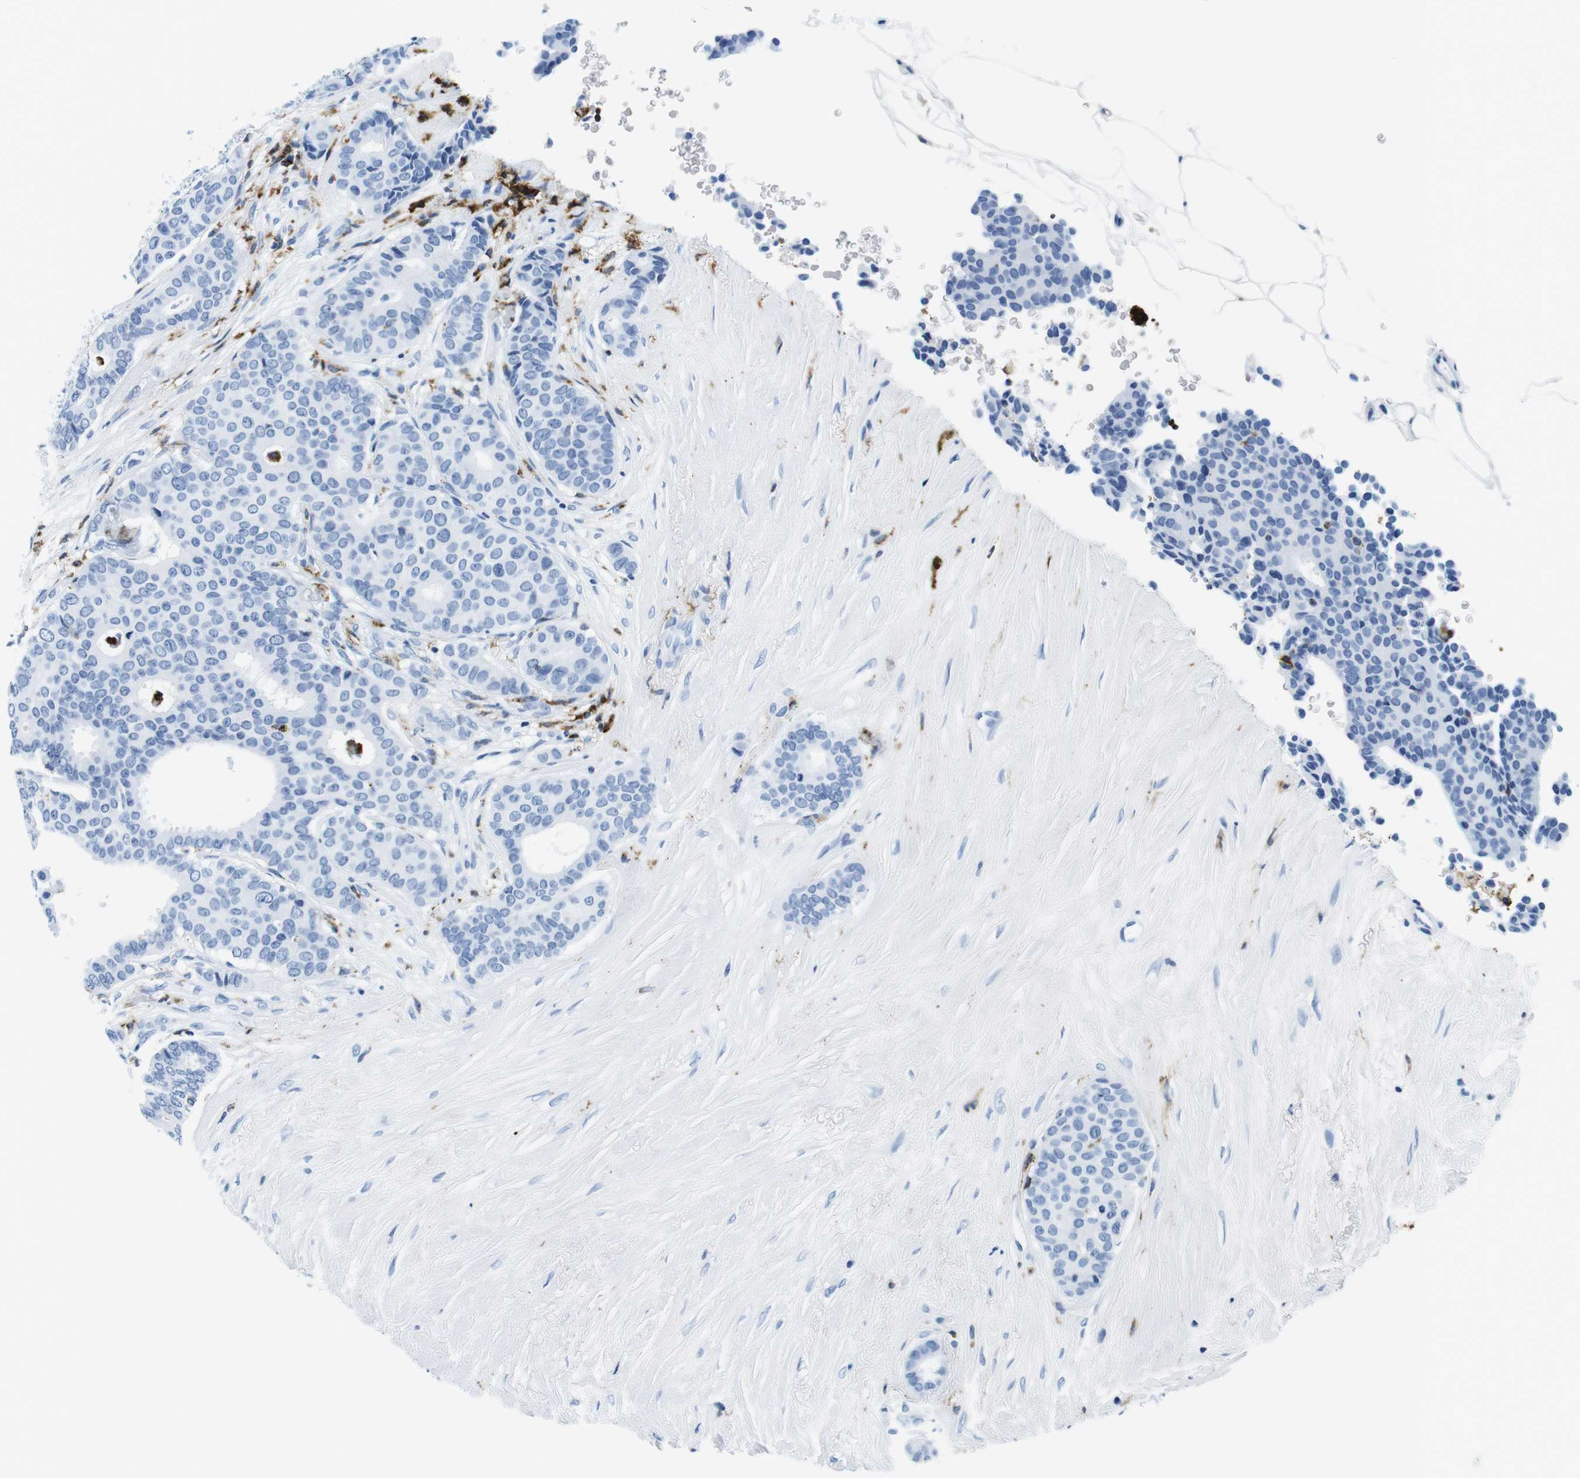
{"staining": {"intensity": "negative", "quantity": "none", "location": "none"}, "tissue": "breast cancer", "cell_type": "Tumor cells", "image_type": "cancer", "snomed": [{"axis": "morphology", "description": "Duct carcinoma"}, {"axis": "topography", "description": "Breast"}], "caption": "IHC image of neoplastic tissue: infiltrating ductal carcinoma (breast) stained with DAB (3,3'-diaminobenzidine) shows no significant protein expression in tumor cells.", "gene": "HLA-DRB1", "patient": {"sex": "female", "age": 75}}